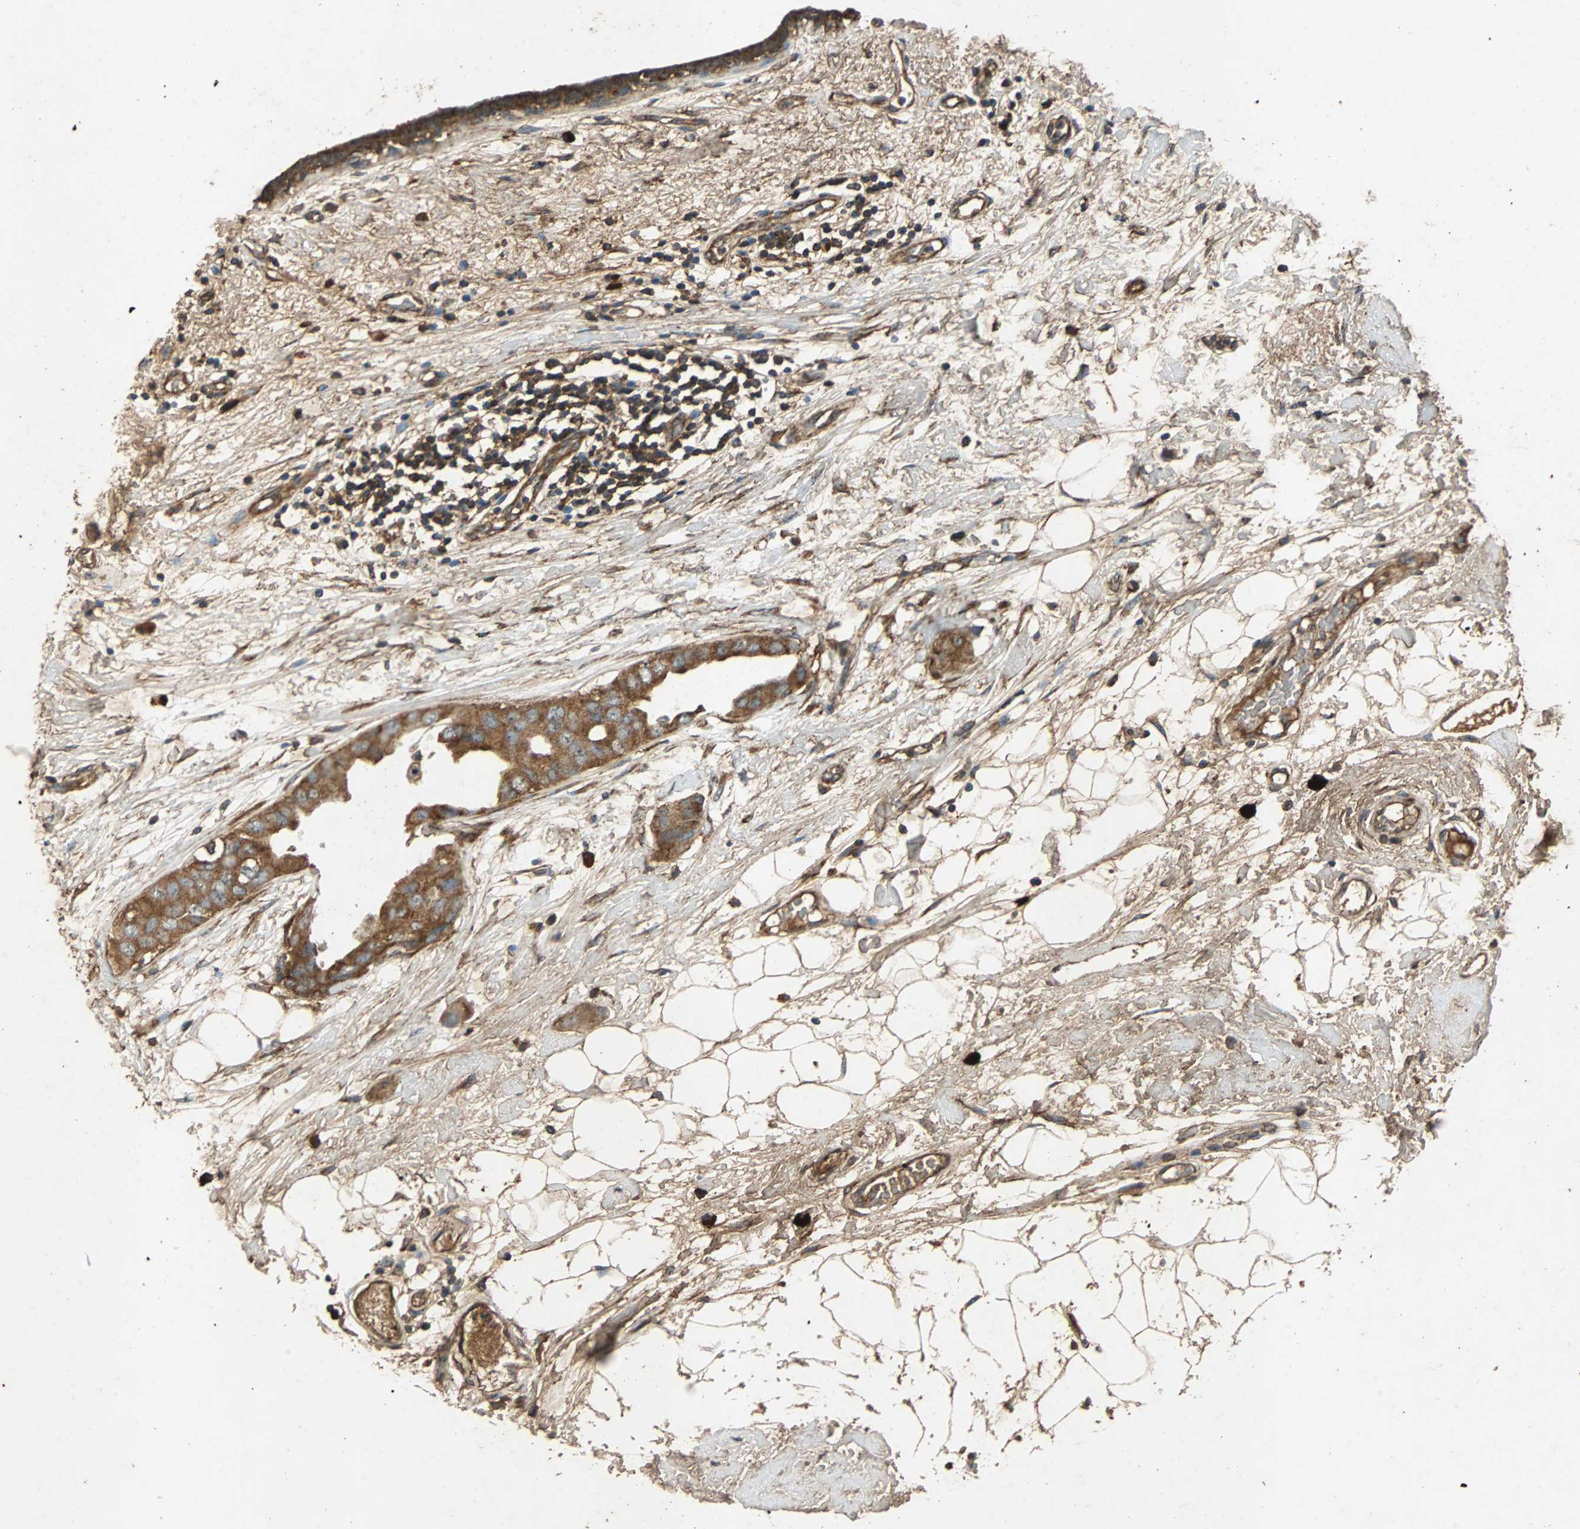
{"staining": {"intensity": "strong", "quantity": ">75%", "location": "cytoplasmic/membranous"}, "tissue": "breast cancer", "cell_type": "Tumor cells", "image_type": "cancer", "snomed": [{"axis": "morphology", "description": "Duct carcinoma"}, {"axis": "topography", "description": "Breast"}], "caption": "The photomicrograph exhibits a brown stain indicating the presence of a protein in the cytoplasmic/membranous of tumor cells in breast cancer (infiltrating ductal carcinoma).", "gene": "NAA10", "patient": {"sex": "female", "age": 40}}